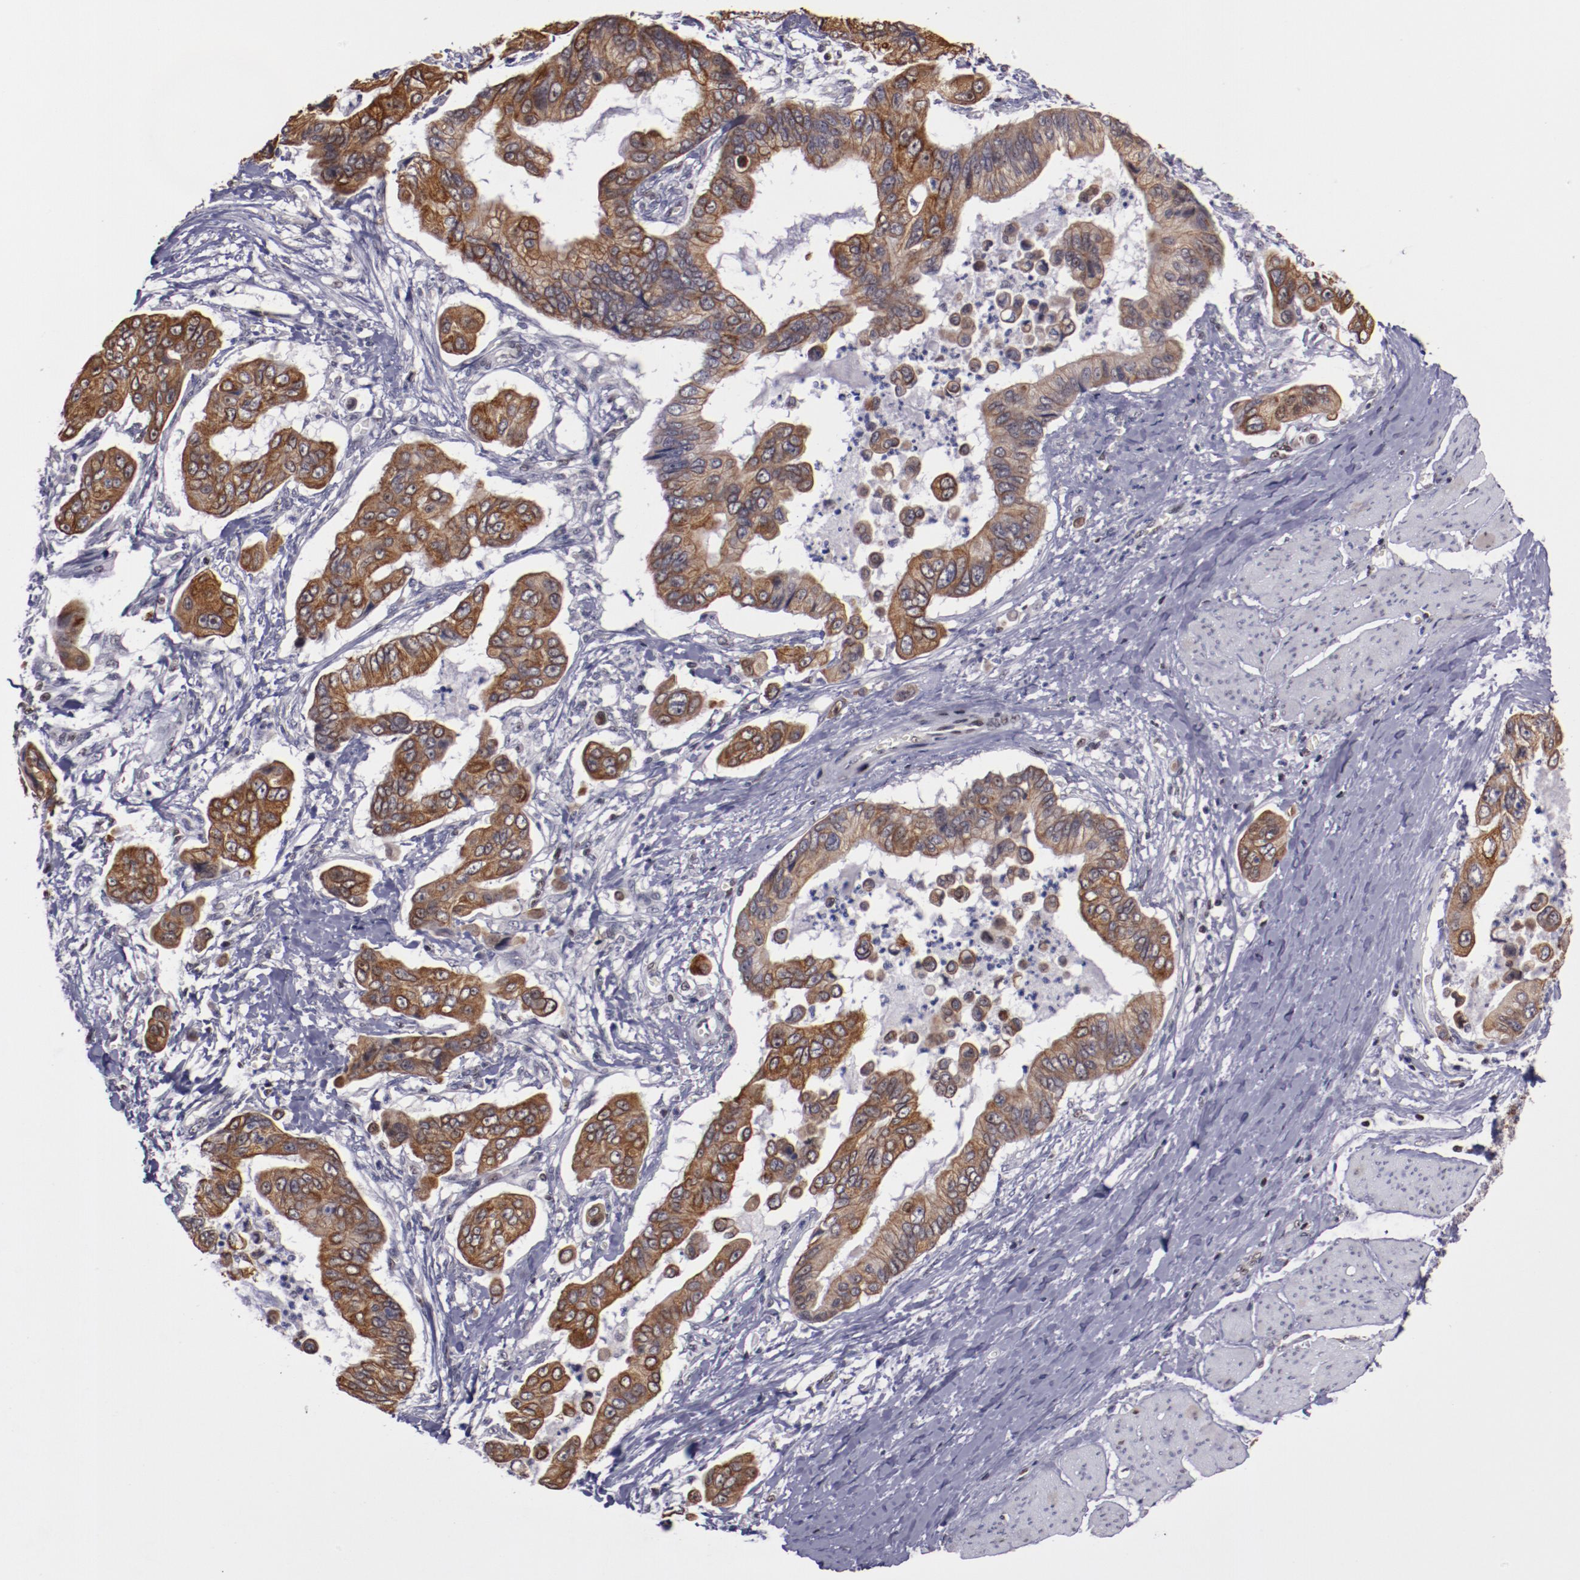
{"staining": {"intensity": "moderate", "quantity": ">75%", "location": "cytoplasmic/membranous"}, "tissue": "stomach cancer", "cell_type": "Tumor cells", "image_type": "cancer", "snomed": [{"axis": "morphology", "description": "Adenocarcinoma, NOS"}, {"axis": "topography", "description": "Stomach, upper"}], "caption": "IHC (DAB (3,3'-diaminobenzidine)) staining of stomach cancer shows moderate cytoplasmic/membranous protein expression in approximately >75% of tumor cells.", "gene": "DDX24", "patient": {"sex": "male", "age": 80}}